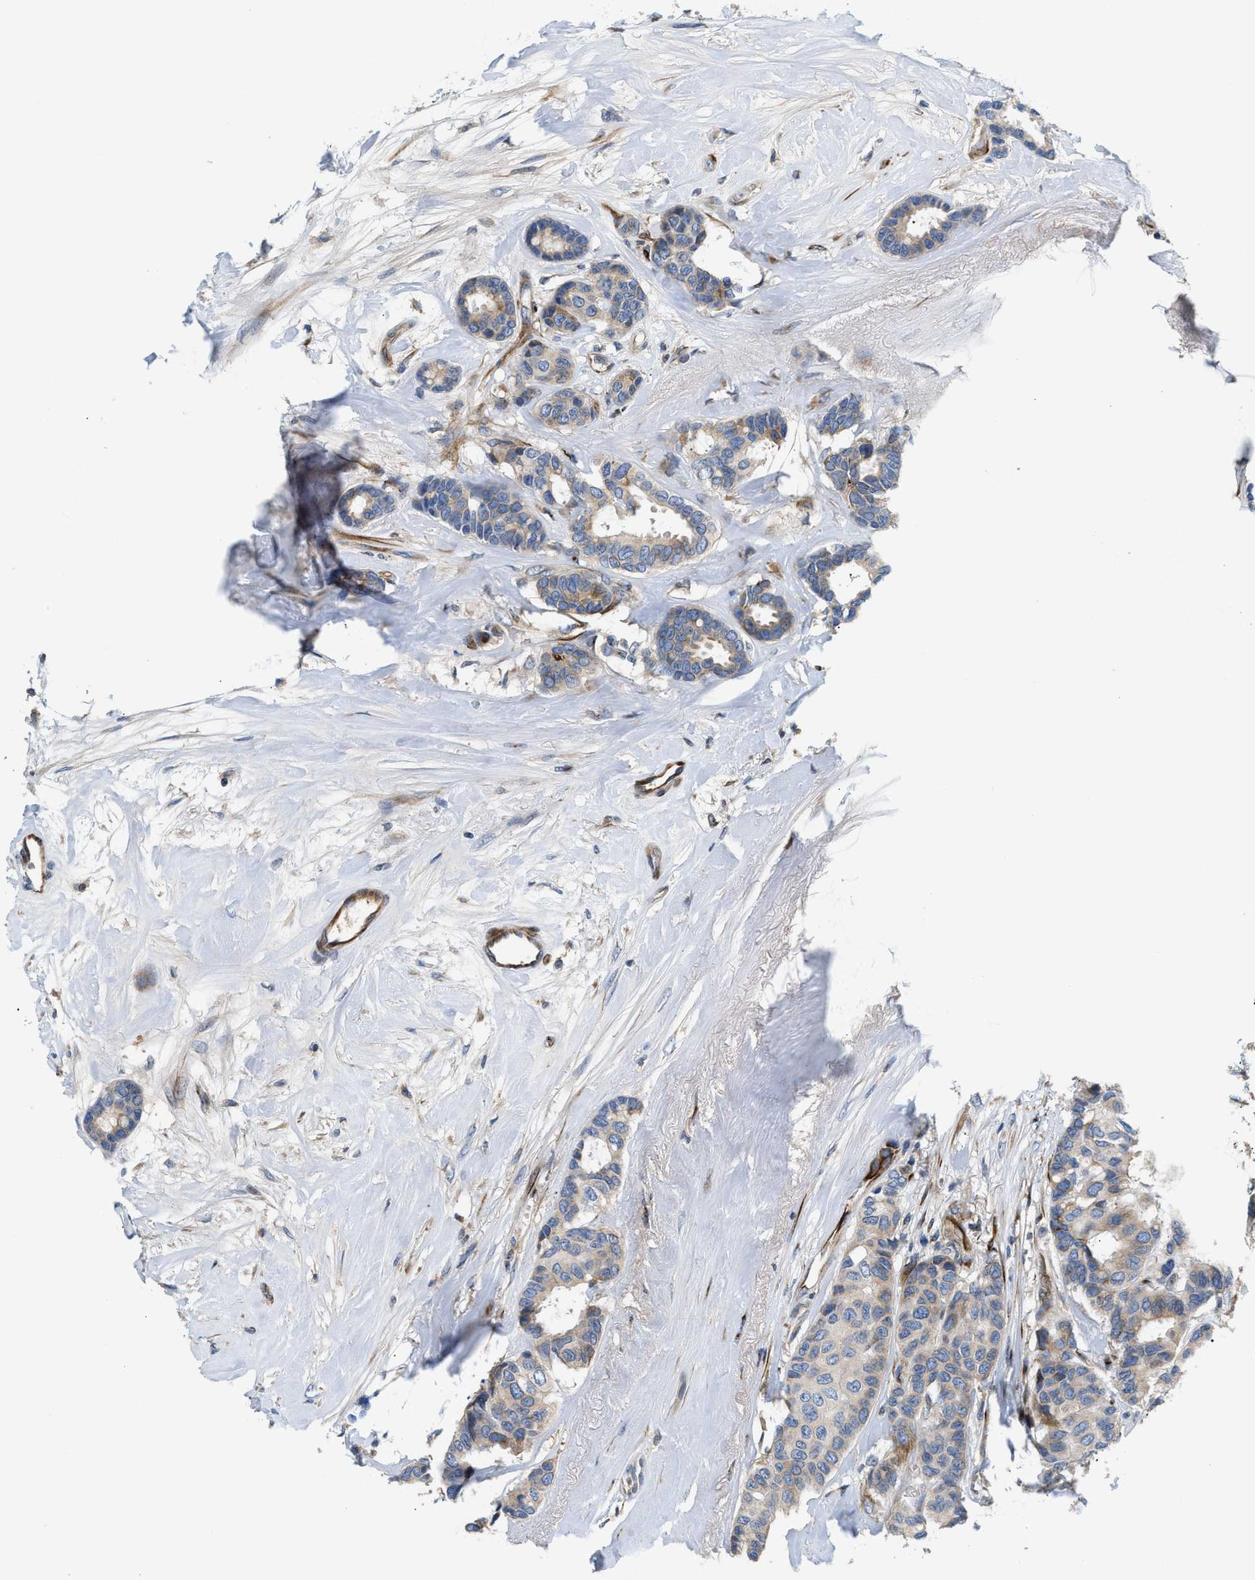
{"staining": {"intensity": "weak", "quantity": "<25%", "location": "cytoplasmic/membranous"}, "tissue": "breast cancer", "cell_type": "Tumor cells", "image_type": "cancer", "snomed": [{"axis": "morphology", "description": "Duct carcinoma"}, {"axis": "topography", "description": "Breast"}], "caption": "High magnification brightfield microscopy of intraductal carcinoma (breast) stained with DAB (brown) and counterstained with hematoxylin (blue): tumor cells show no significant positivity.", "gene": "IL17RC", "patient": {"sex": "female", "age": 87}}